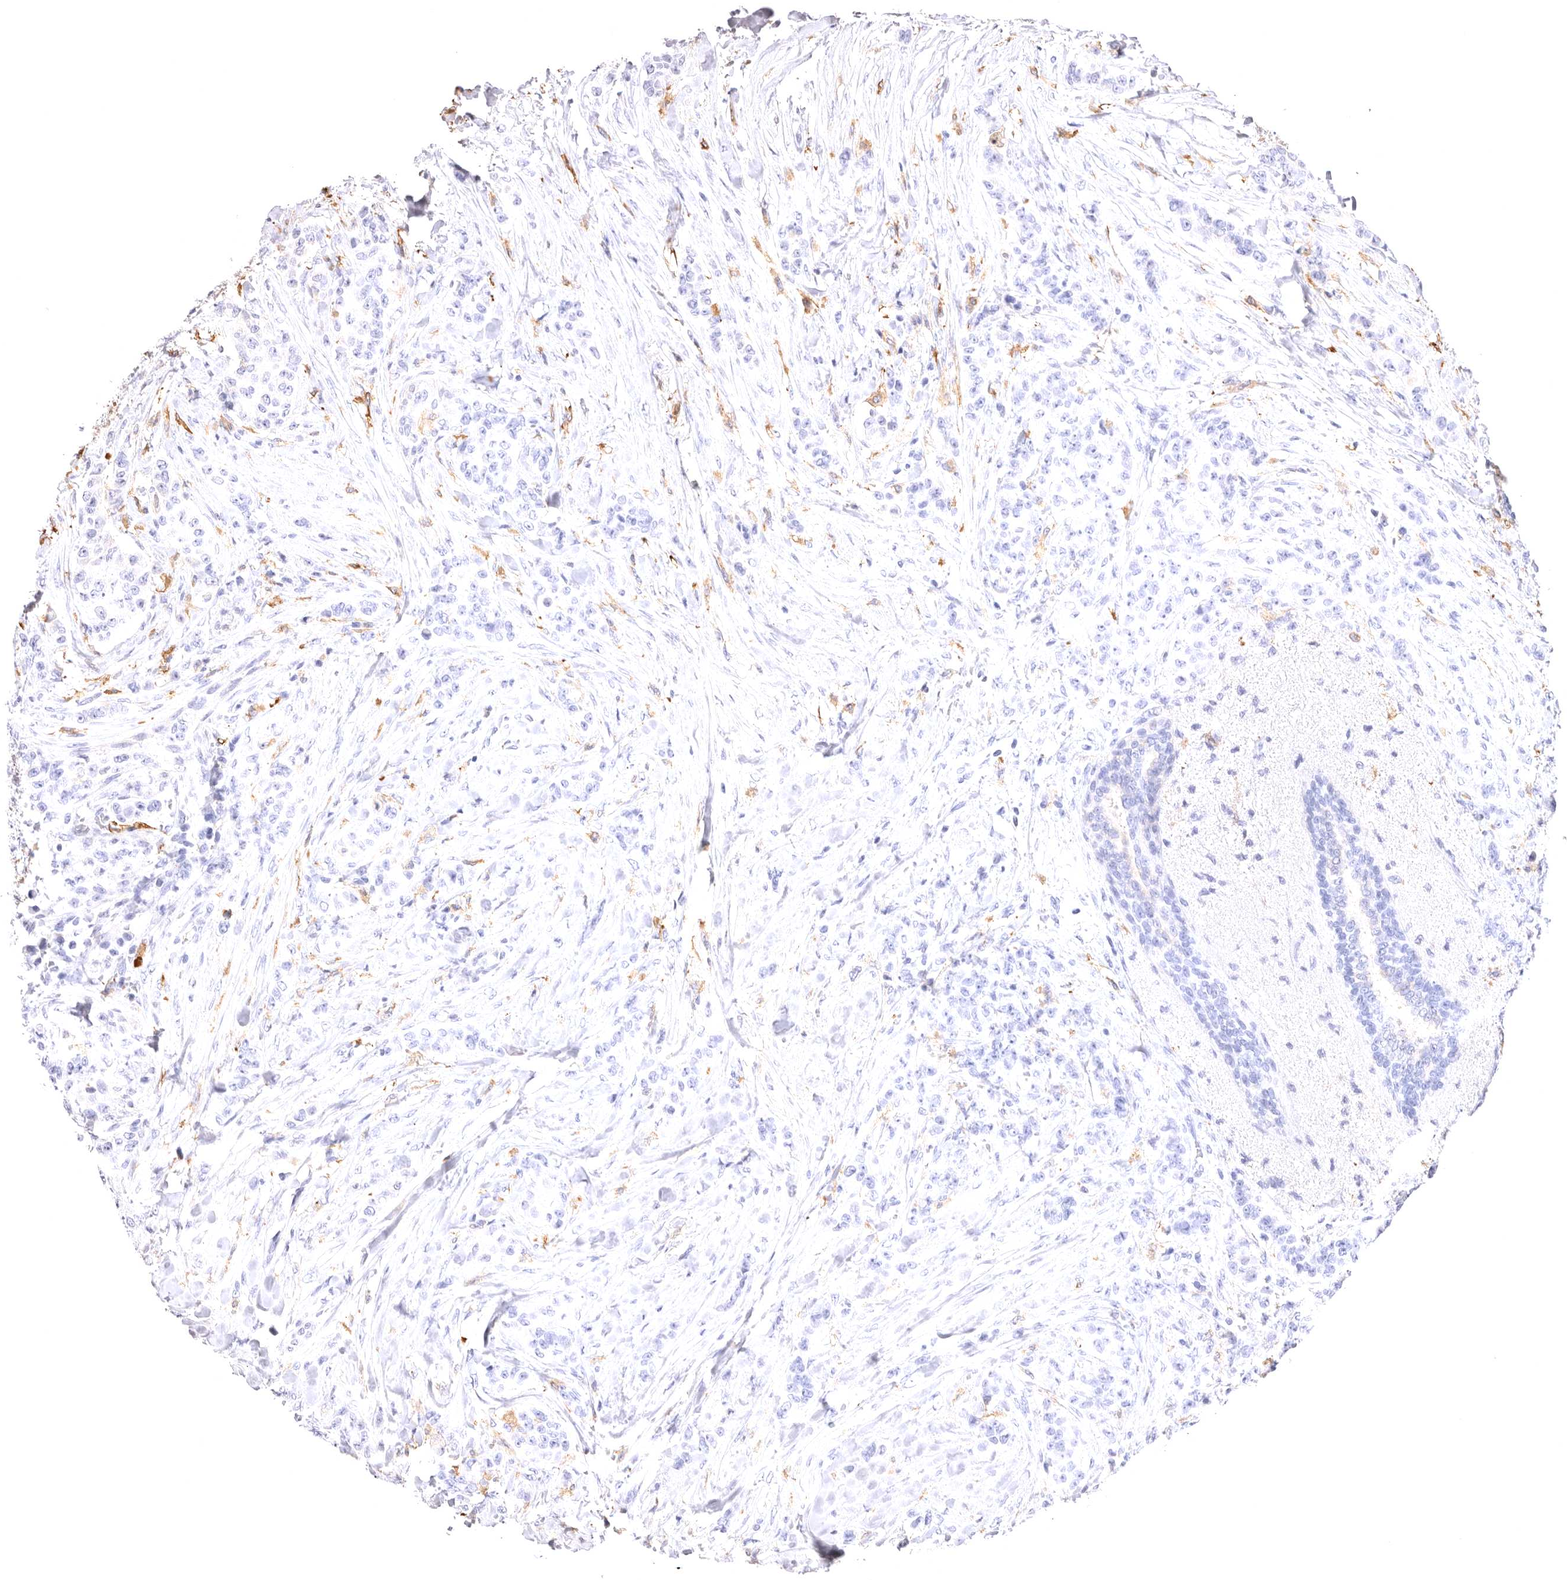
{"staining": {"intensity": "negative", "quantity": "none", "location": "none"}, "tissue": "breast cancer", "cell_type": "Tumor cells", "image_type": "cancer", "snomed": [{"axis": "morphology", "description": "Duct carcinoma"}, {"axis": "topography", "description": "Breast"}], "caption": "Micrograph shows no significant protein staining in tumor cells of breast infiltrating ductal carcinoma.", "gene": "VPS45", "patient": {"sex": "female", "age": 40}}